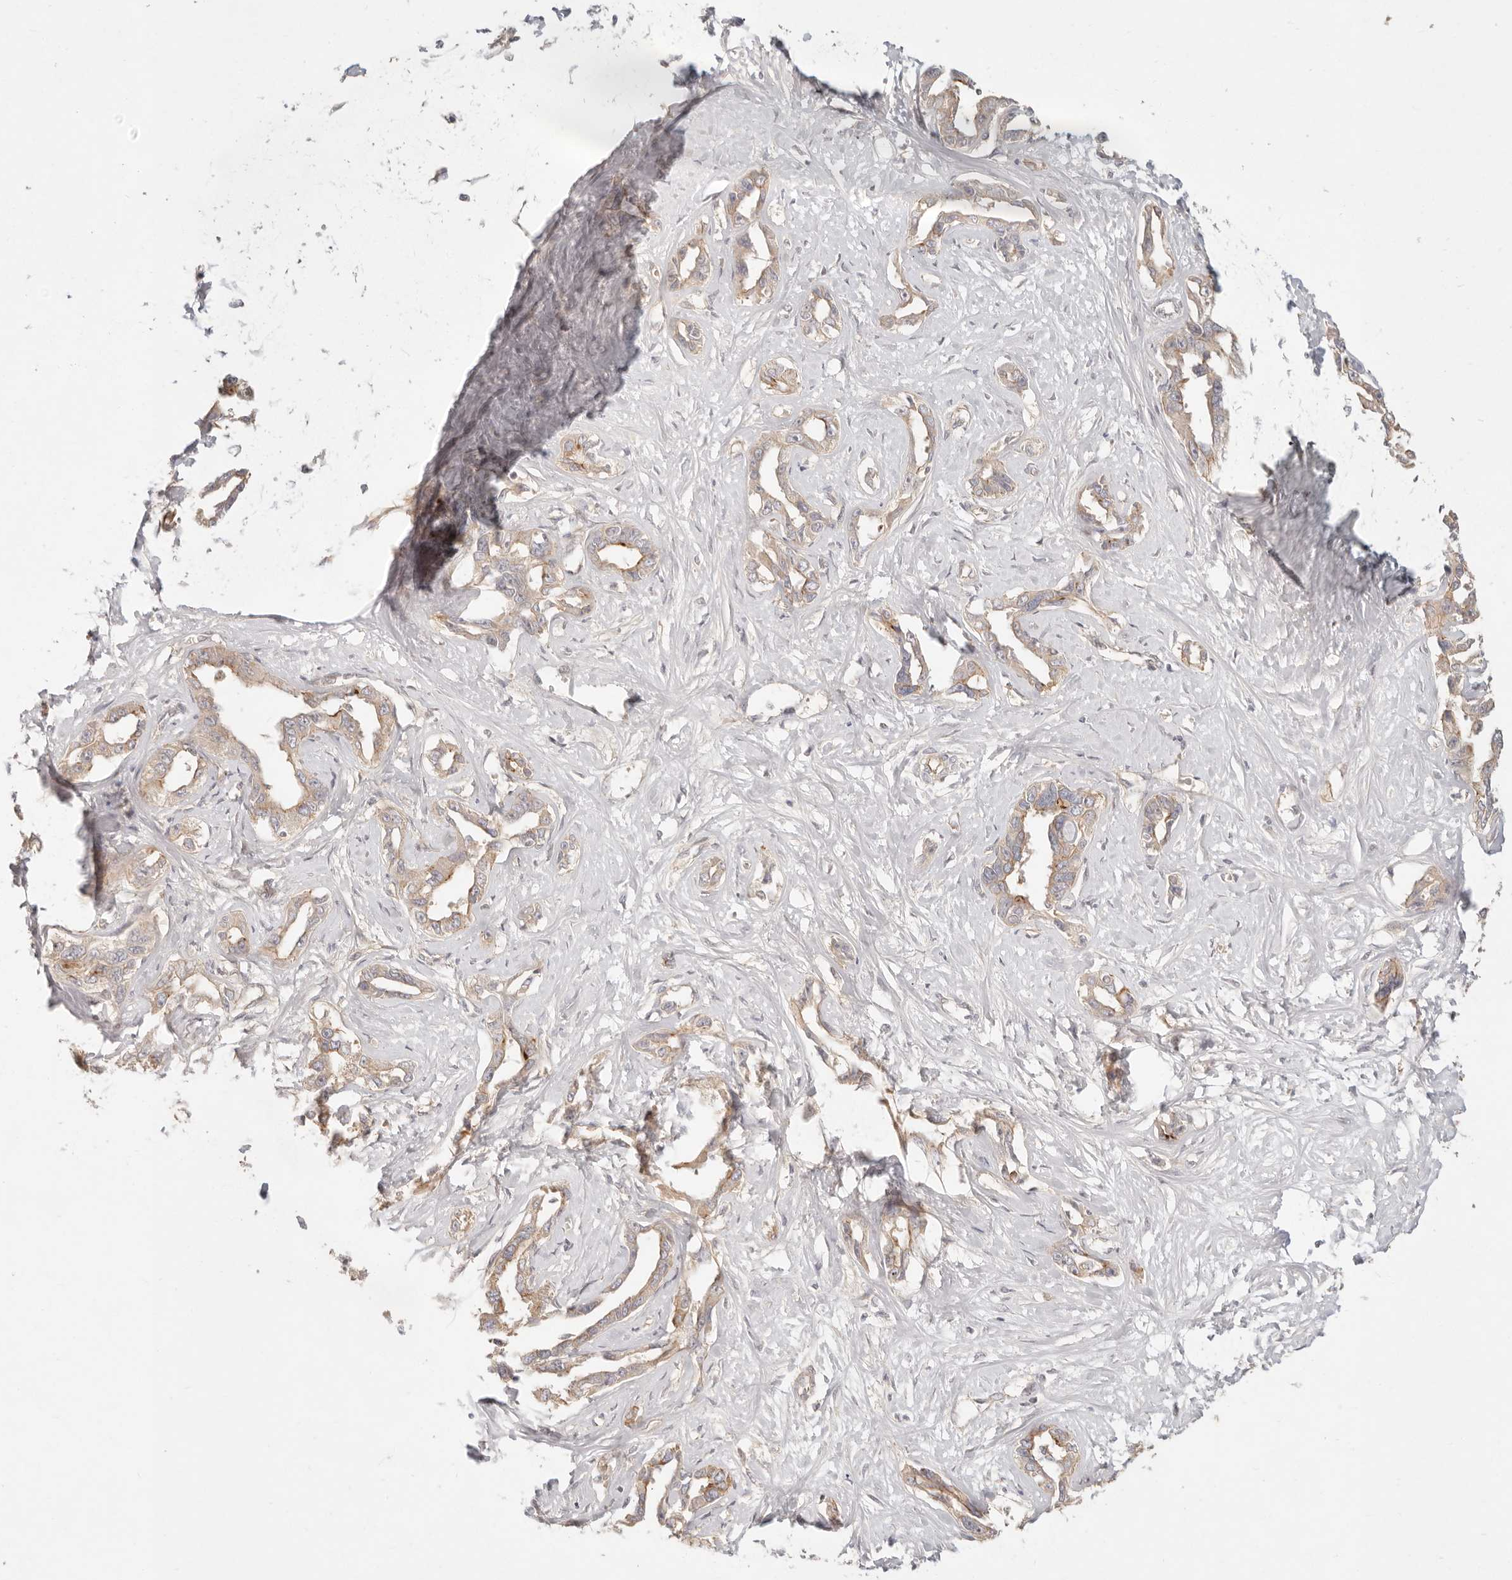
{"staining": {"intensity": "moderate", "quantity": "25%-75%", "location": "cytoplasmic/membranous"}, "tissue": "liver cancer", "cell_type": "Tumor cells", "image_type": "cancer", "snomed": [{"axis": "morphology", "description": "Cholangiocarcinoma"}, {"axis": "topography", "description": "Liver"}], "caption": "IHC histopathology image of liver cholangiocarcinoma stained for a protein (brown), which shows medium levels of moderate cytoplasmic/membranous positivity in about 25%-75% of tumor cells.", "gene": "PPP1R3B", "patient": {"sex": "male", "age": 59}}